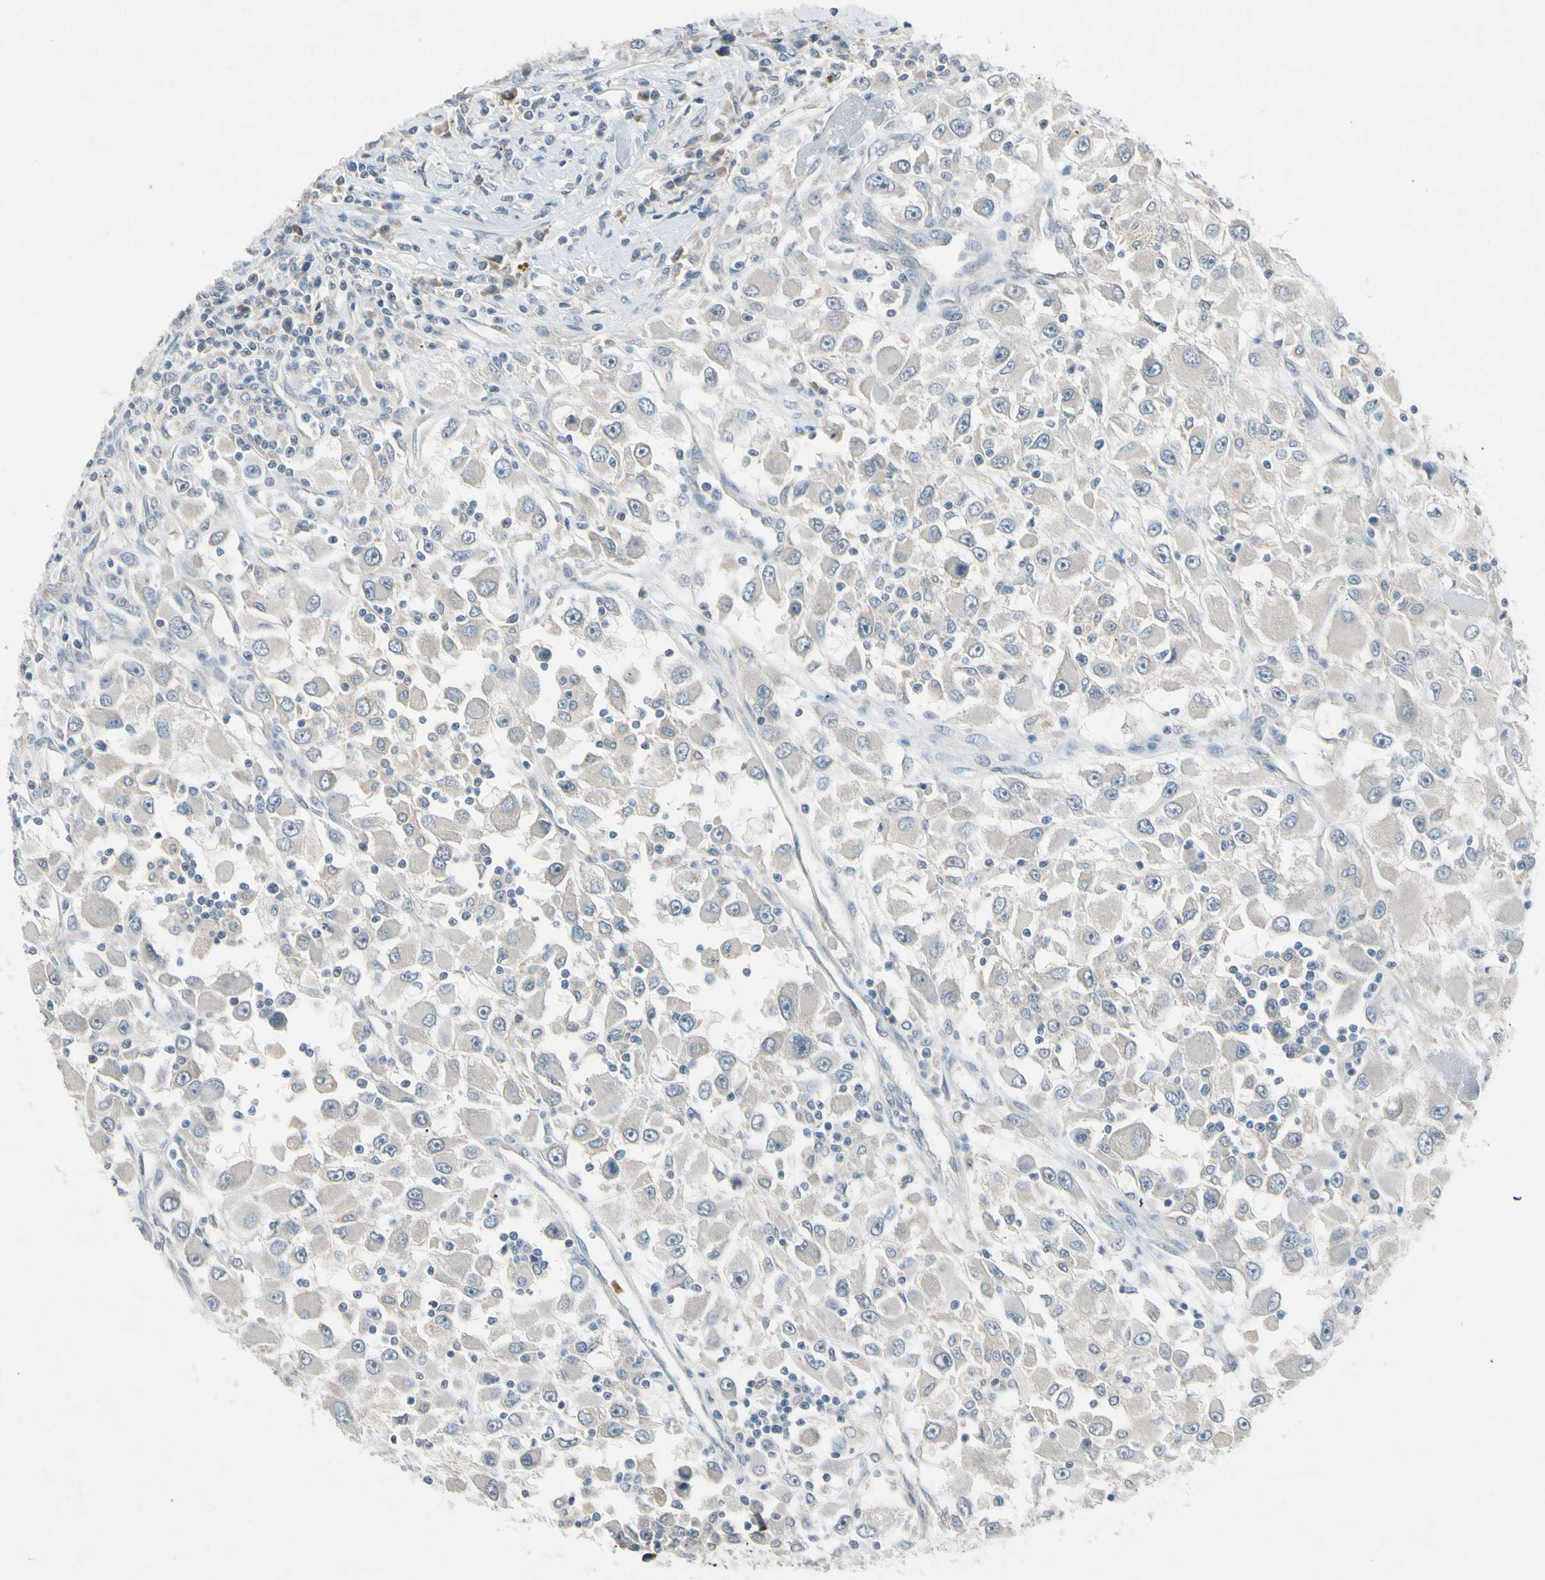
{"staining": {"intensity": "negative", "quantity": "none", "location": "none"}, "tissue": "renal cancer", "cell_type": "Tumor cells", "image_type": "cancer", "snomed": [{"axis": "morphology", "description": "Adenocarcinoma, NOS"}, {"axis": "topography", "description": "Kidney"}], "caption": "There is no significant staining in tumor cells of adenocarcinoma (renal). (DAB (3,3'-diaminobenzidine) immunohistochemistry (IHC) with hematoxylin counter stain).", "gene": "PIP5K1B", "patient": {"sex": "female", "age": 52}}